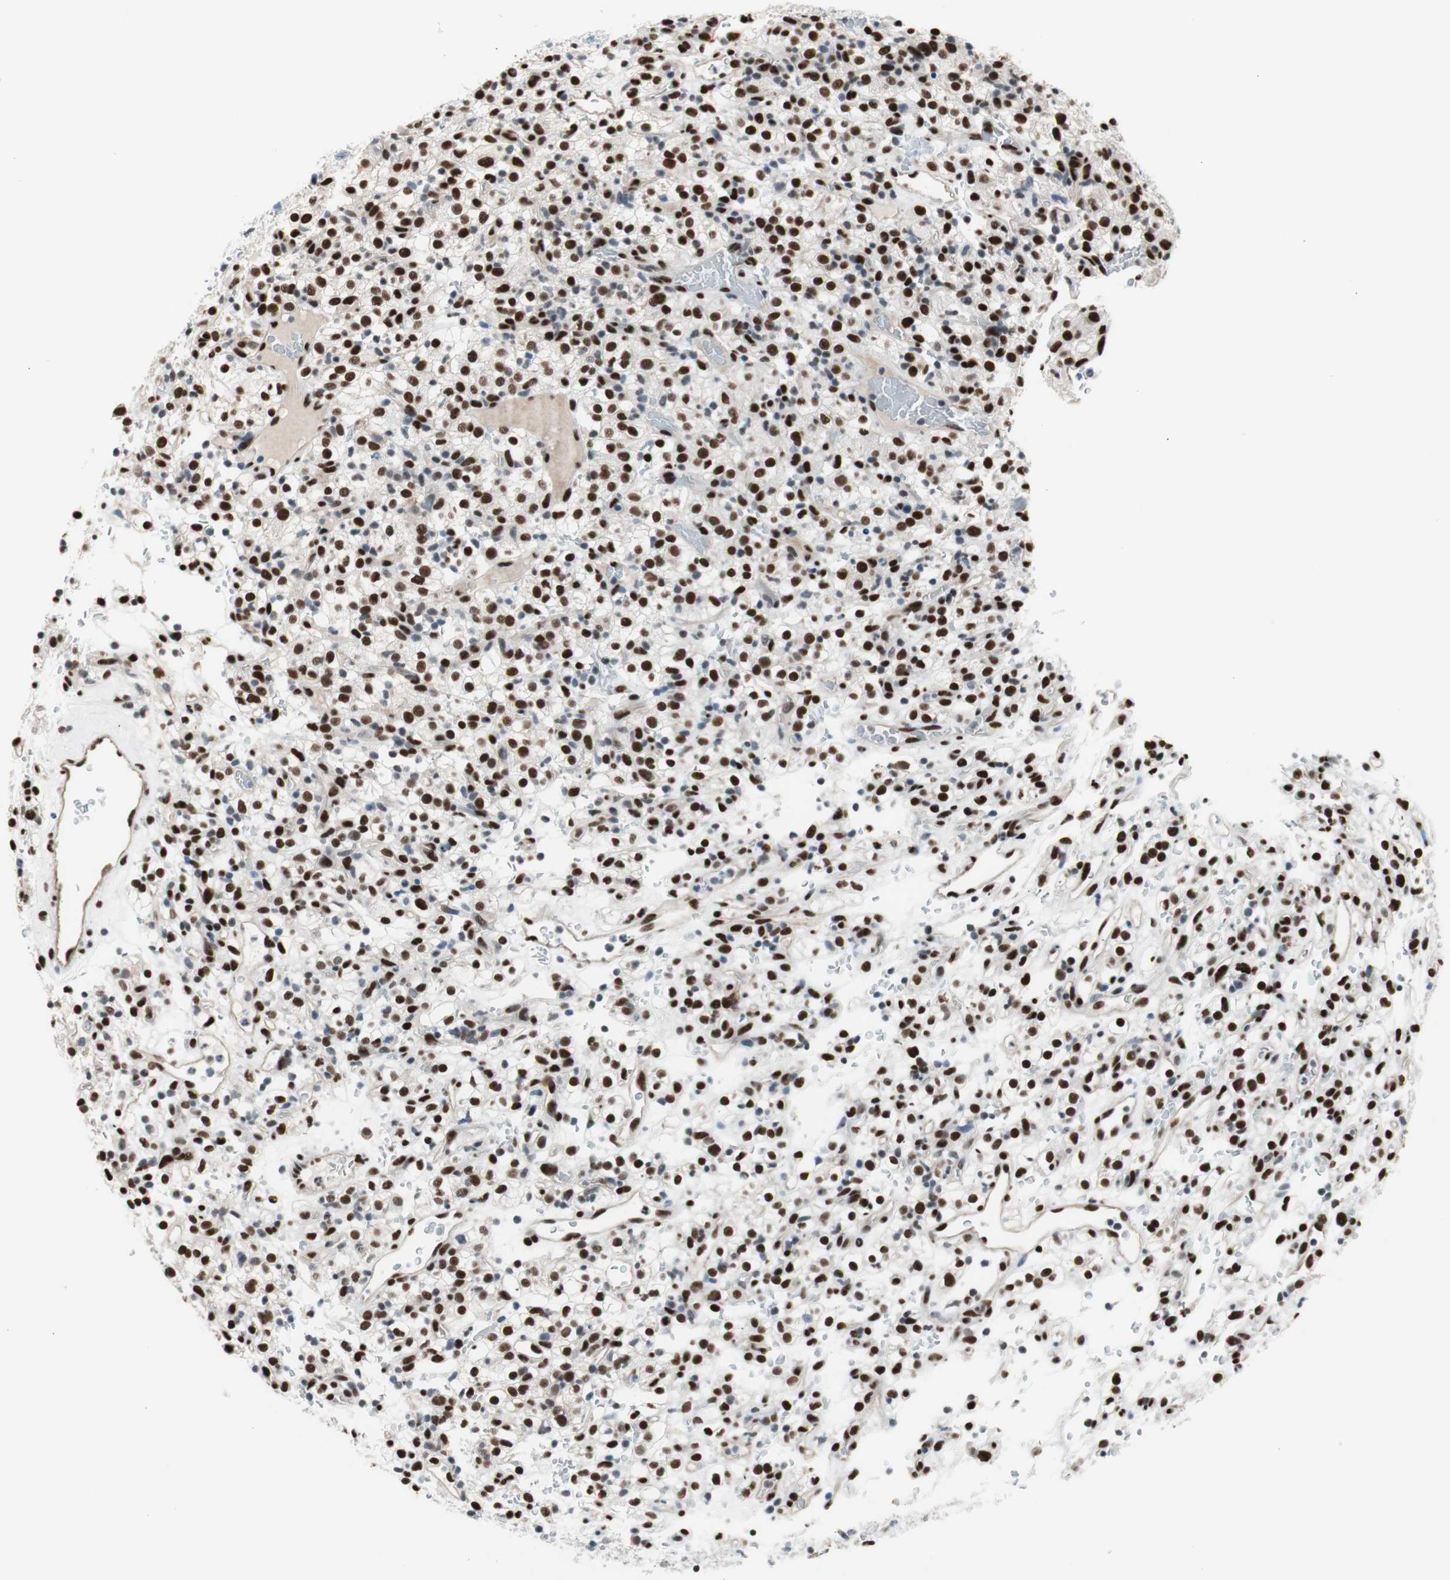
{"staining": {"intensity": "strong", "quantity": ">75%", "location": "nuclear"}, "tissue": "renal cancer", "cell_type": "Tumor cells", "image_type": "cancer", "snomed": [{"axis": "morphology", "description": "Normal tissue, NOS"}, {"axis": "morphology", "description": "Adenocarcinoma, NOS"}, {"axis": "topography", "description": "Kidney"}], "caption": "Immunohistochemical staining of renal cancer displays strong nuclear protein staining in approximately >75% of tumor cells.", "gene": "PML", "patient": {"sex": "female", "age": 72}}